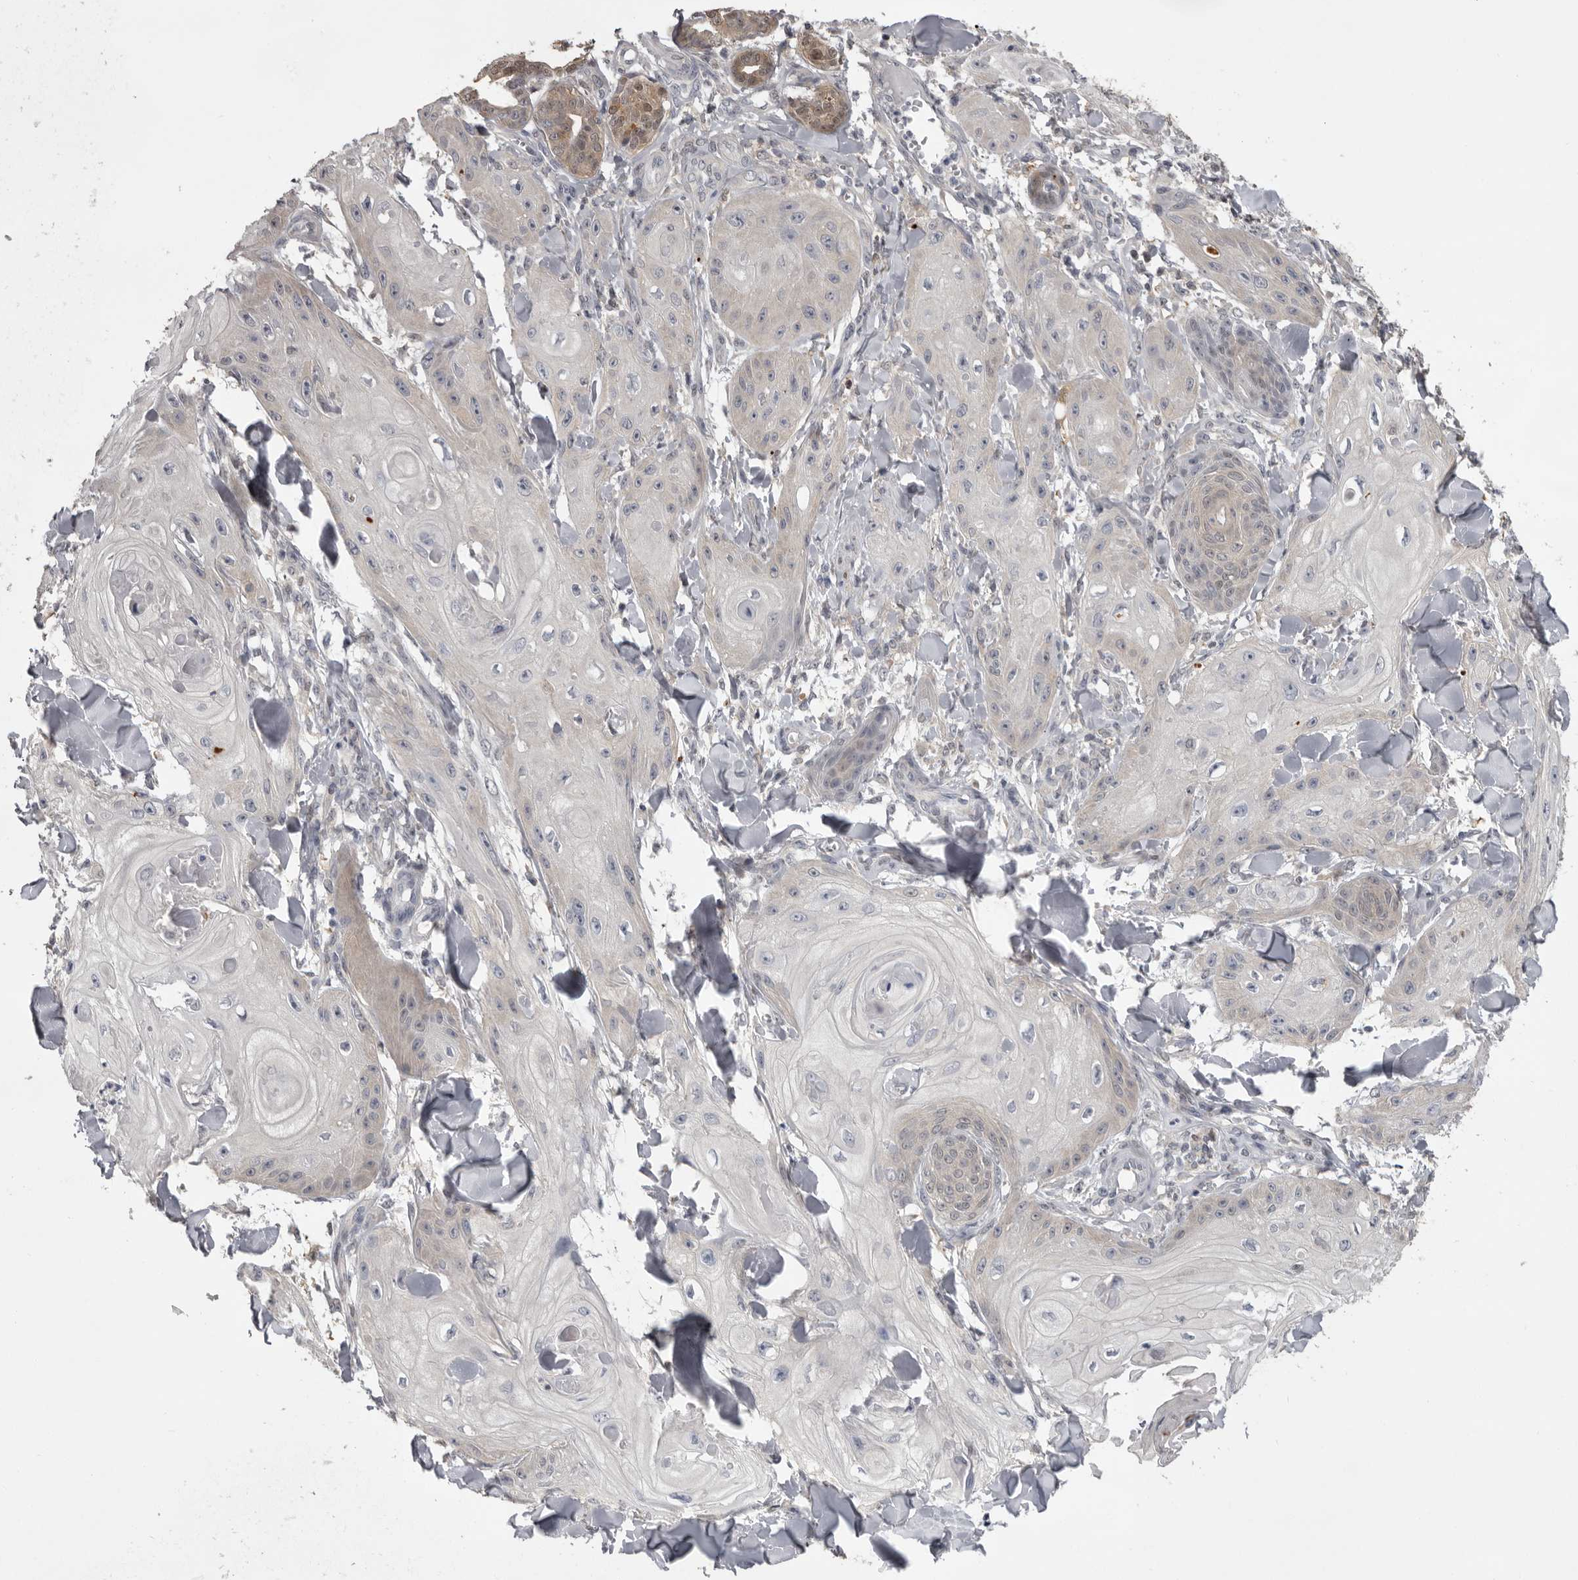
{"staining": {"intensity": "negative", "quantity": "none", "location": "none"}, "tissue": "skin cancer", "cell_type": "Tumor cells", "image_type": "cancer", "snomed": [{"axis": "morphology", "description": "Squamous cell carcinoma, NOS"}, {"axis": "topography", "description": "Skin"}], "caption": "Squamous cell carcinoma (skin) stained for a protein using IHC reveals no staining tumor cells.", "gene": "MDH1", "patient": {"sex": "male", "age": 74}}